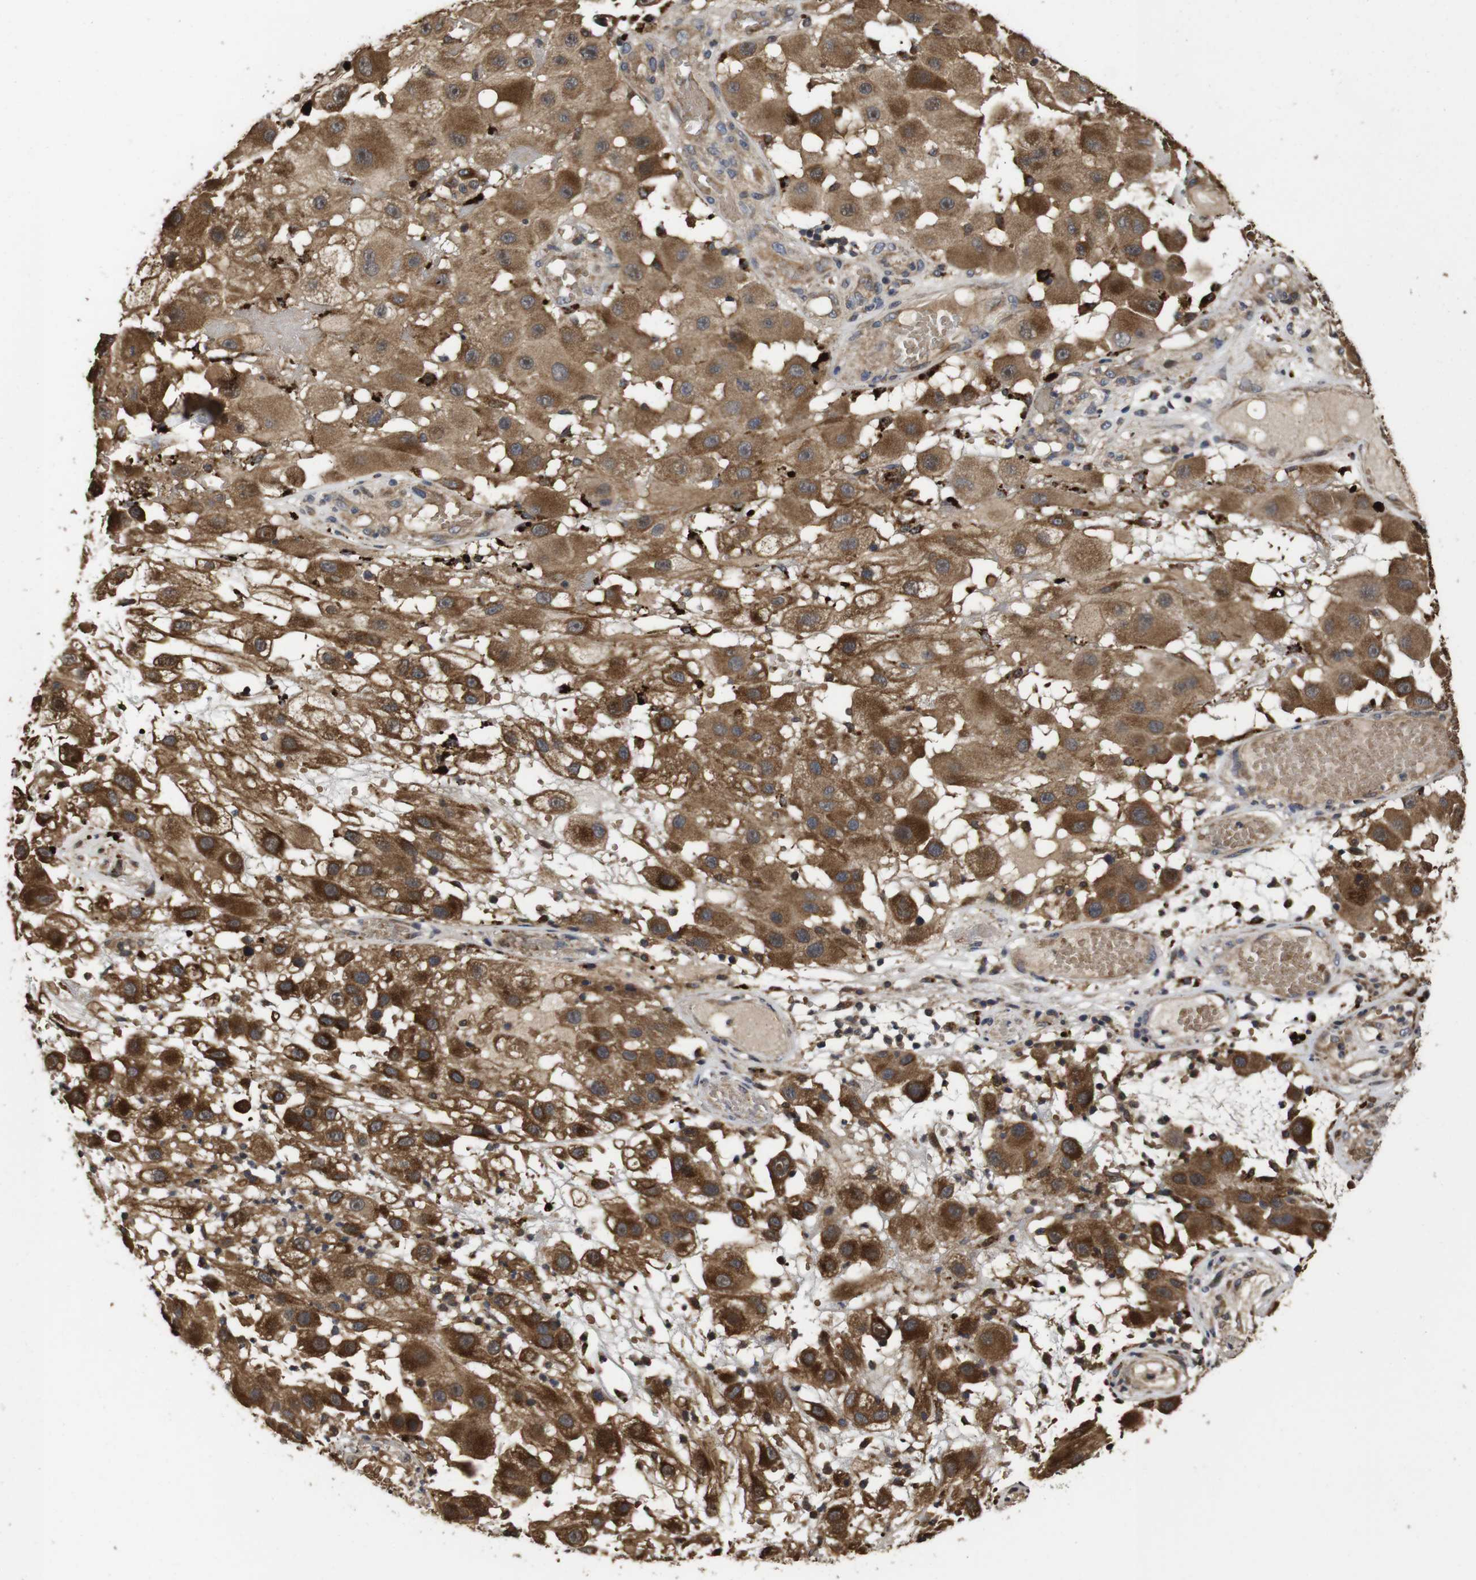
{"staining": {"intensity": "strong", "quantity": ">75%", "location": "cytoplasmic/membranous"}, "tissue": "melanoma", "cell_type": "Tumor cells", "image_type": "cancer", "snomed": [{"axis": "morphology", "description": "Malignant melanoma, NOS"}, {"axis": "topography", "description": "Skin"}], "caption": "DAB immunohistochemical staining of human malignant melanoma demonstrates strong cytoplasmic/membranous protein expression in about >75% of tumor cells. The staining was performed using DAB to visualize the protein expression in brown, while the nuclei were stained in blue with hematoxylin (Magnification: 20x).", "gene": "PTPN14", "patient": {"sex": "female", "age": 81}}